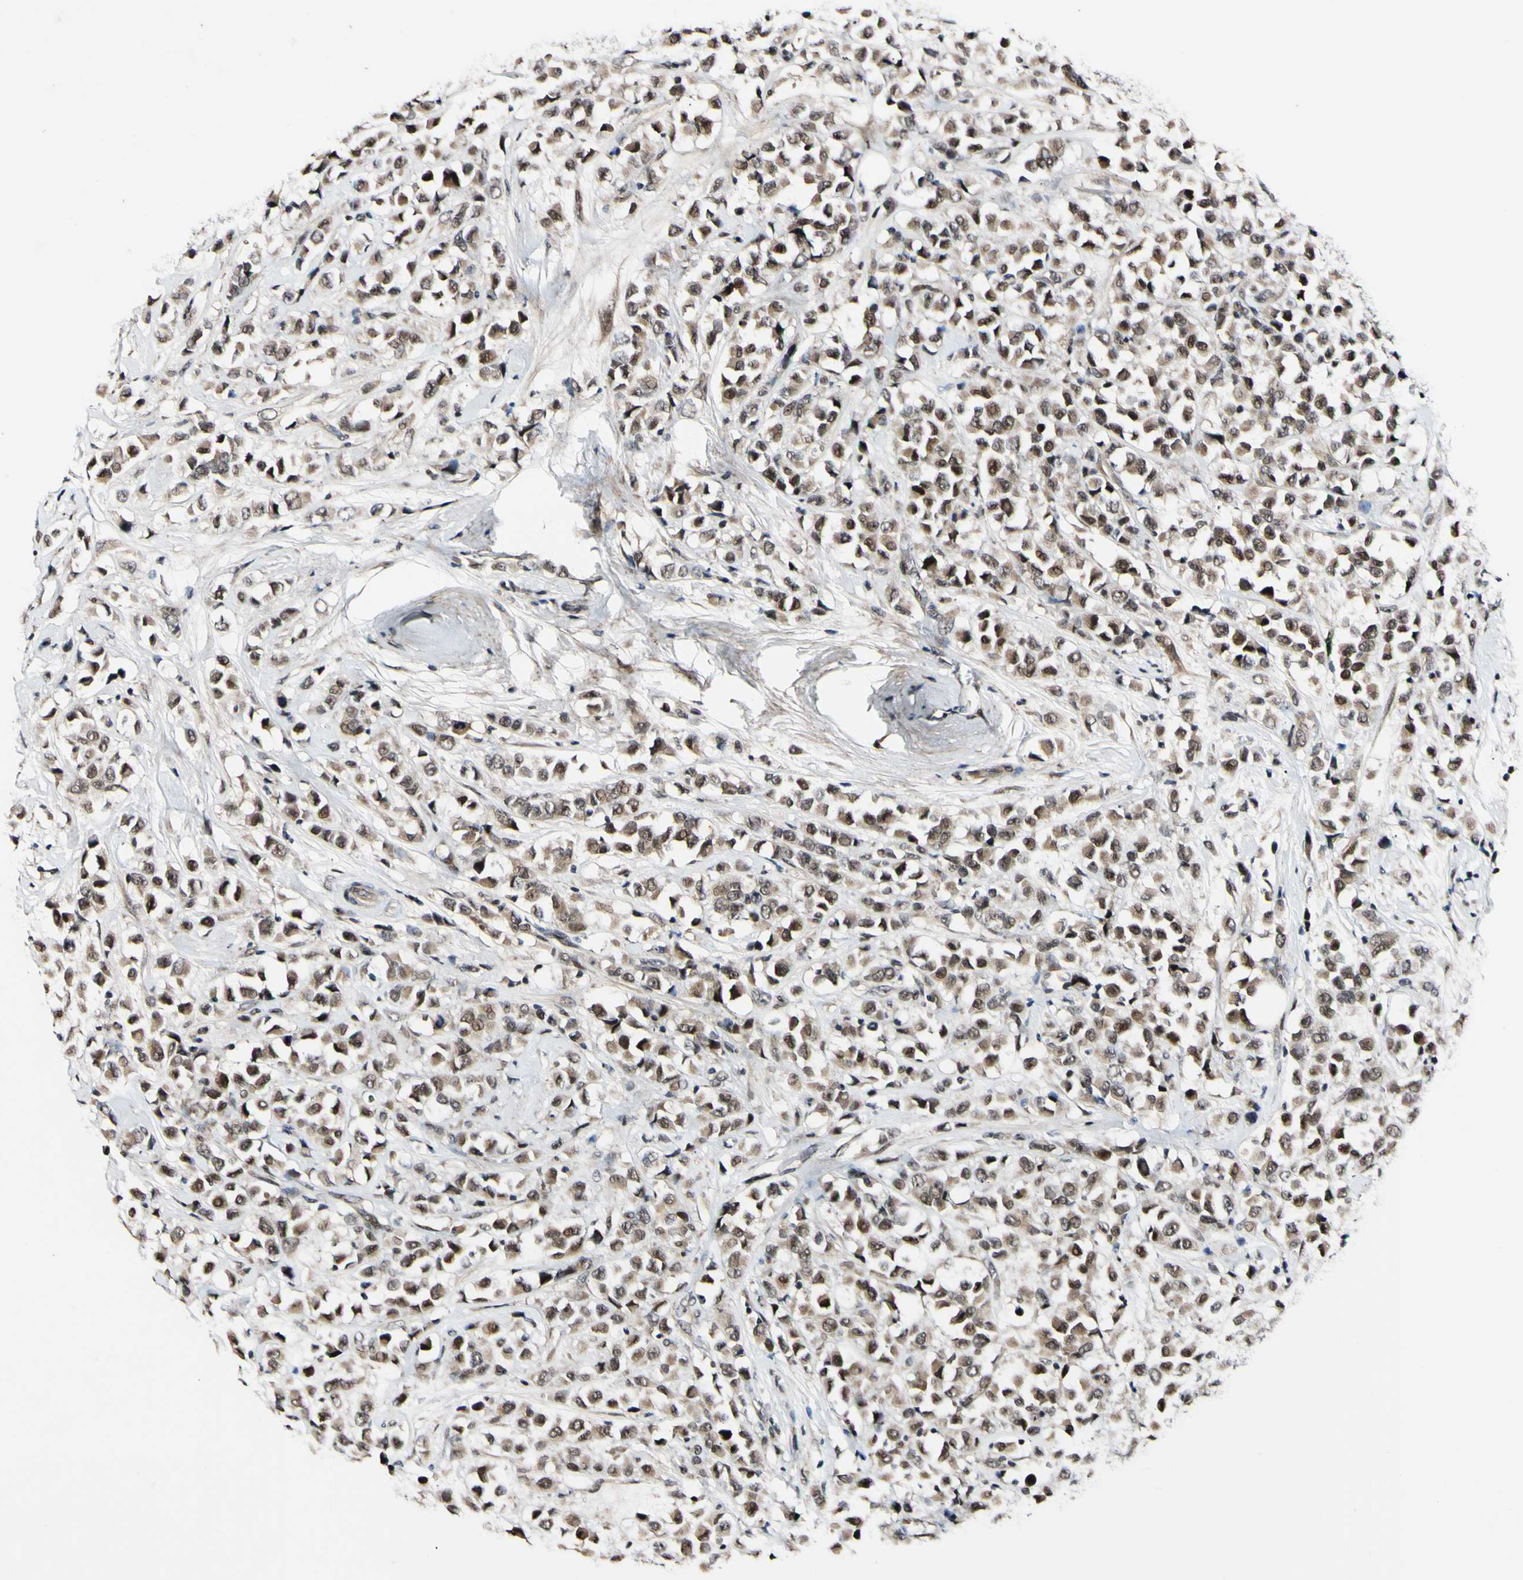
{"staining": {"intensity": "moderate", "quantity": ">75%", "location": "cytoplasmic/membranous,nuclear"}, "tissue": "breast cancer", "cell_type": "Tumor cells", "image_type": "cancer", "snomed": [{"axis": "morphology", "description": "Duct carcinoma"}, {"axis": "topography", "description": "Breast"}], "caption": "Protein staining demonstrates moderate cytoplasmic/membranous and nuclear positivity in approximately >75% of tumor cells in breast cancer (intraductal carcinoma).", "gene": "POLR2F", "patient": {"sex": "female", "age": 61}}